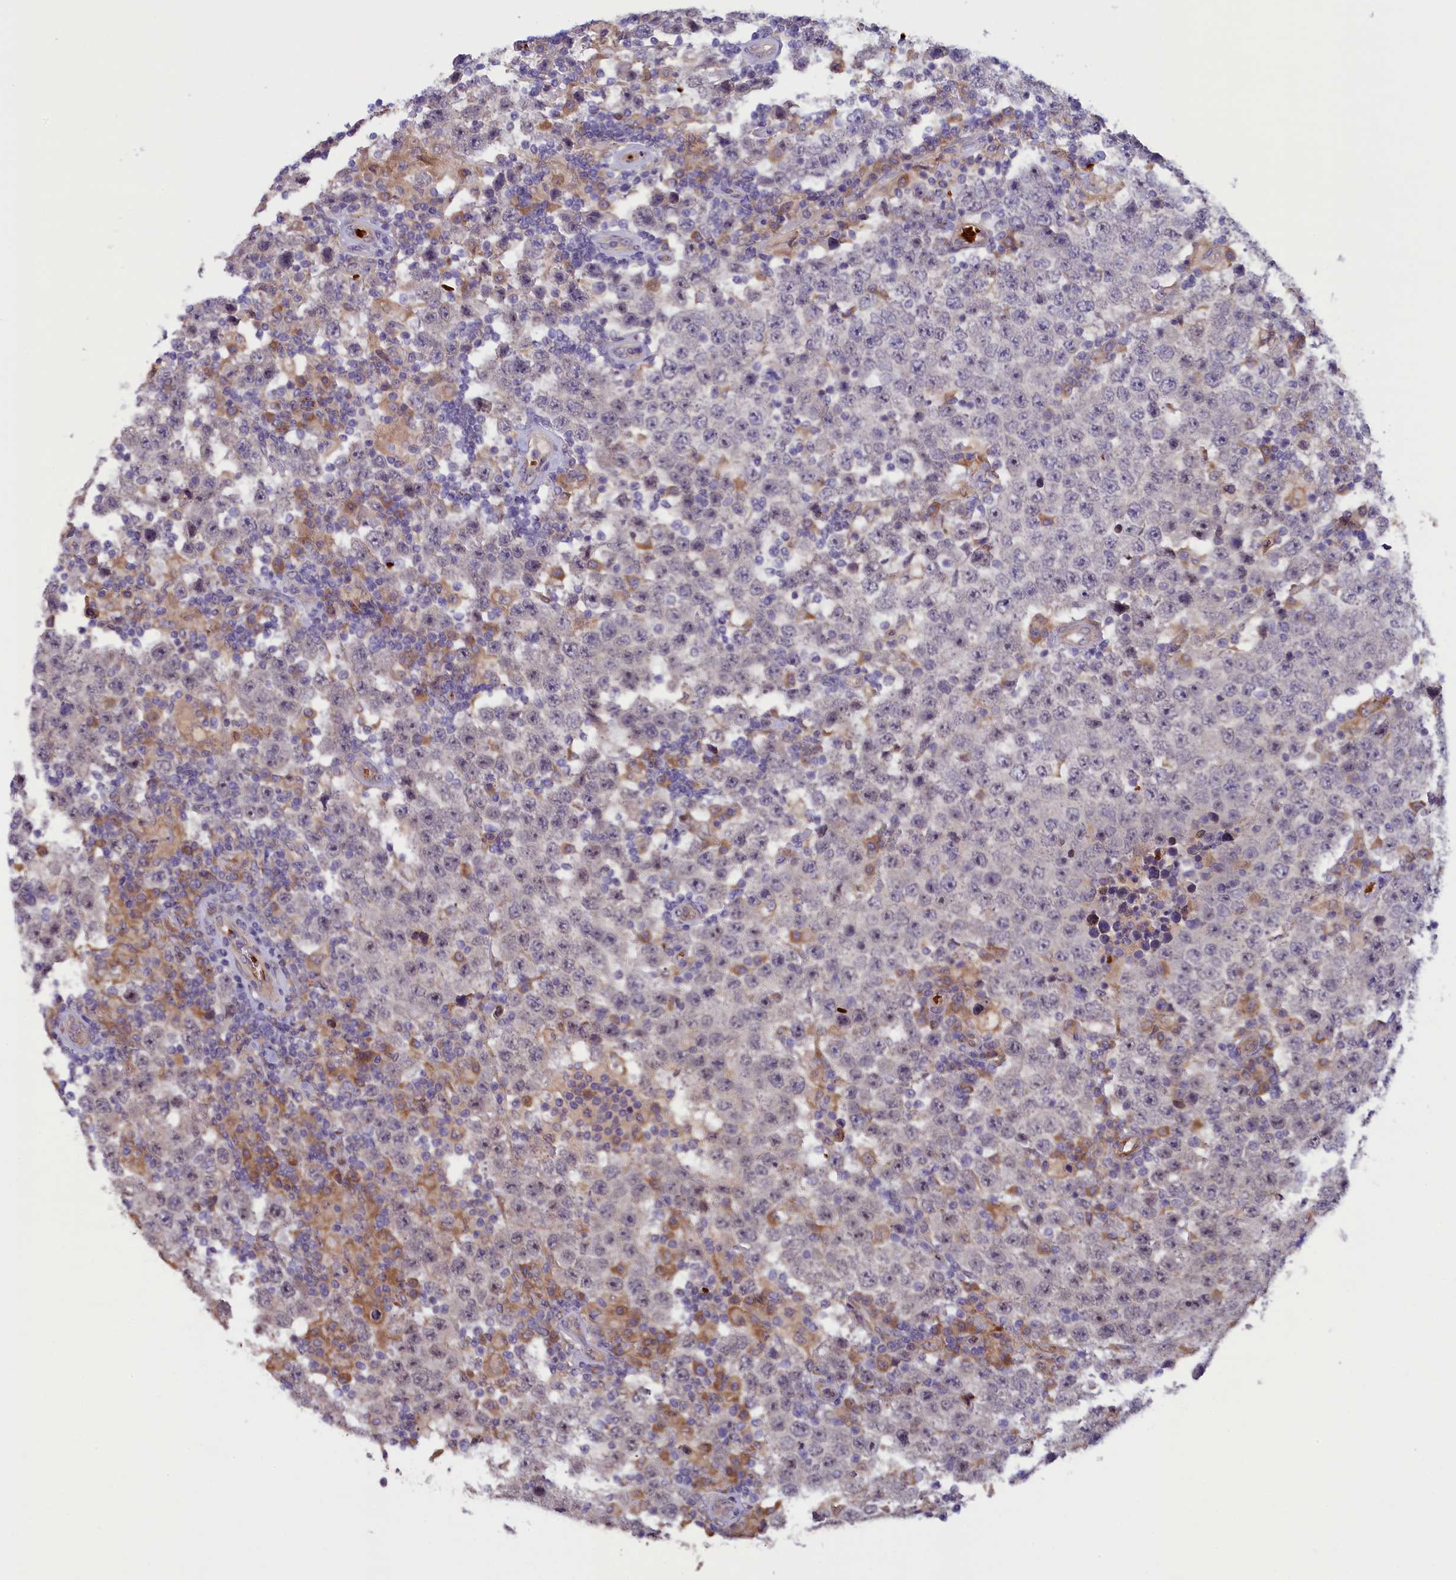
{"staining": {"intensity": "weak", "quantity": "<25%", "location": "nuclear"}, "tissue": "testis cancer", "cell_type": "Tumor cells", "image_type": "cancer", "snomed": [{"axis": "morphology", "description": "Normal tissue, NOS"}, {"axis": "morphology", "description": "Urothelial carcinoma, High grade"}, {"axis": "morphology", "description": "Seminoma, NOS"}, {"axis": "morphology", "description": "Carcinoma, Embryonal, NOS"}, {"axis": "topography", "description": "Urinary bladder"}, {"axis": "topography", "description": "Testis"}], "caption": "Protein analysis of embryonal carcinoma (testis) demonstrates no significant expression in tumor cells.", "gene": "CCDC9B", "patient": {"sex": "male", "age": 41}}